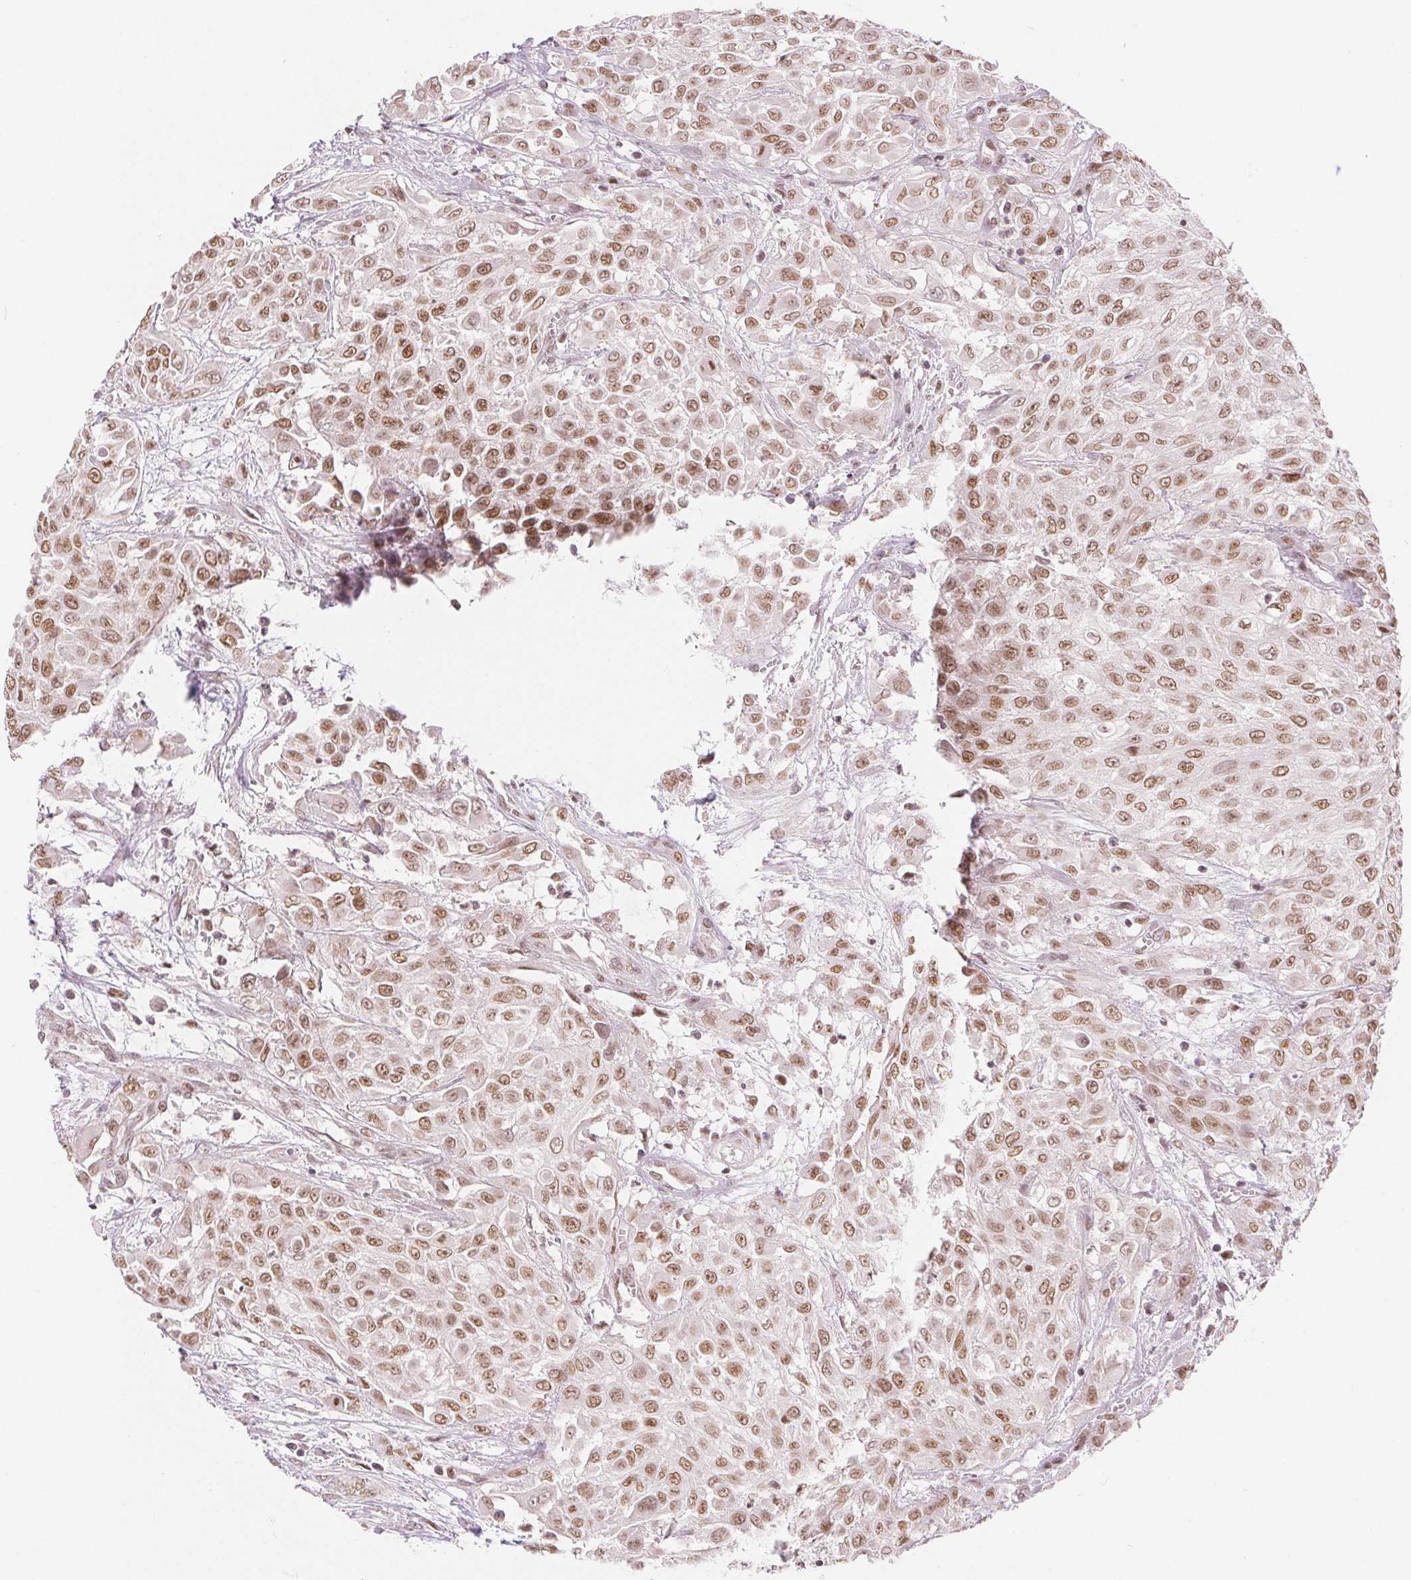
{"staining": {"intensity": "moderate", "quantity": ">75%", "location": "nuclear"}, "tissue": "urothelial cancer", "cell_type": "Tumor cells", "image_type": "cancer", "snomed": [{"axis": "morphology", "description": "Urothelial carcinoma, High grade"}, {"axis": "topography", "description": "Urinary bladder"}], "caption": "This is an image of IHC staining of urothelial carcinoma (high-grade), which shows moderate positivity in the nuclear of tumor cells.", "gene": "DEK", "patient": {"sex": "male", "age": 57}}